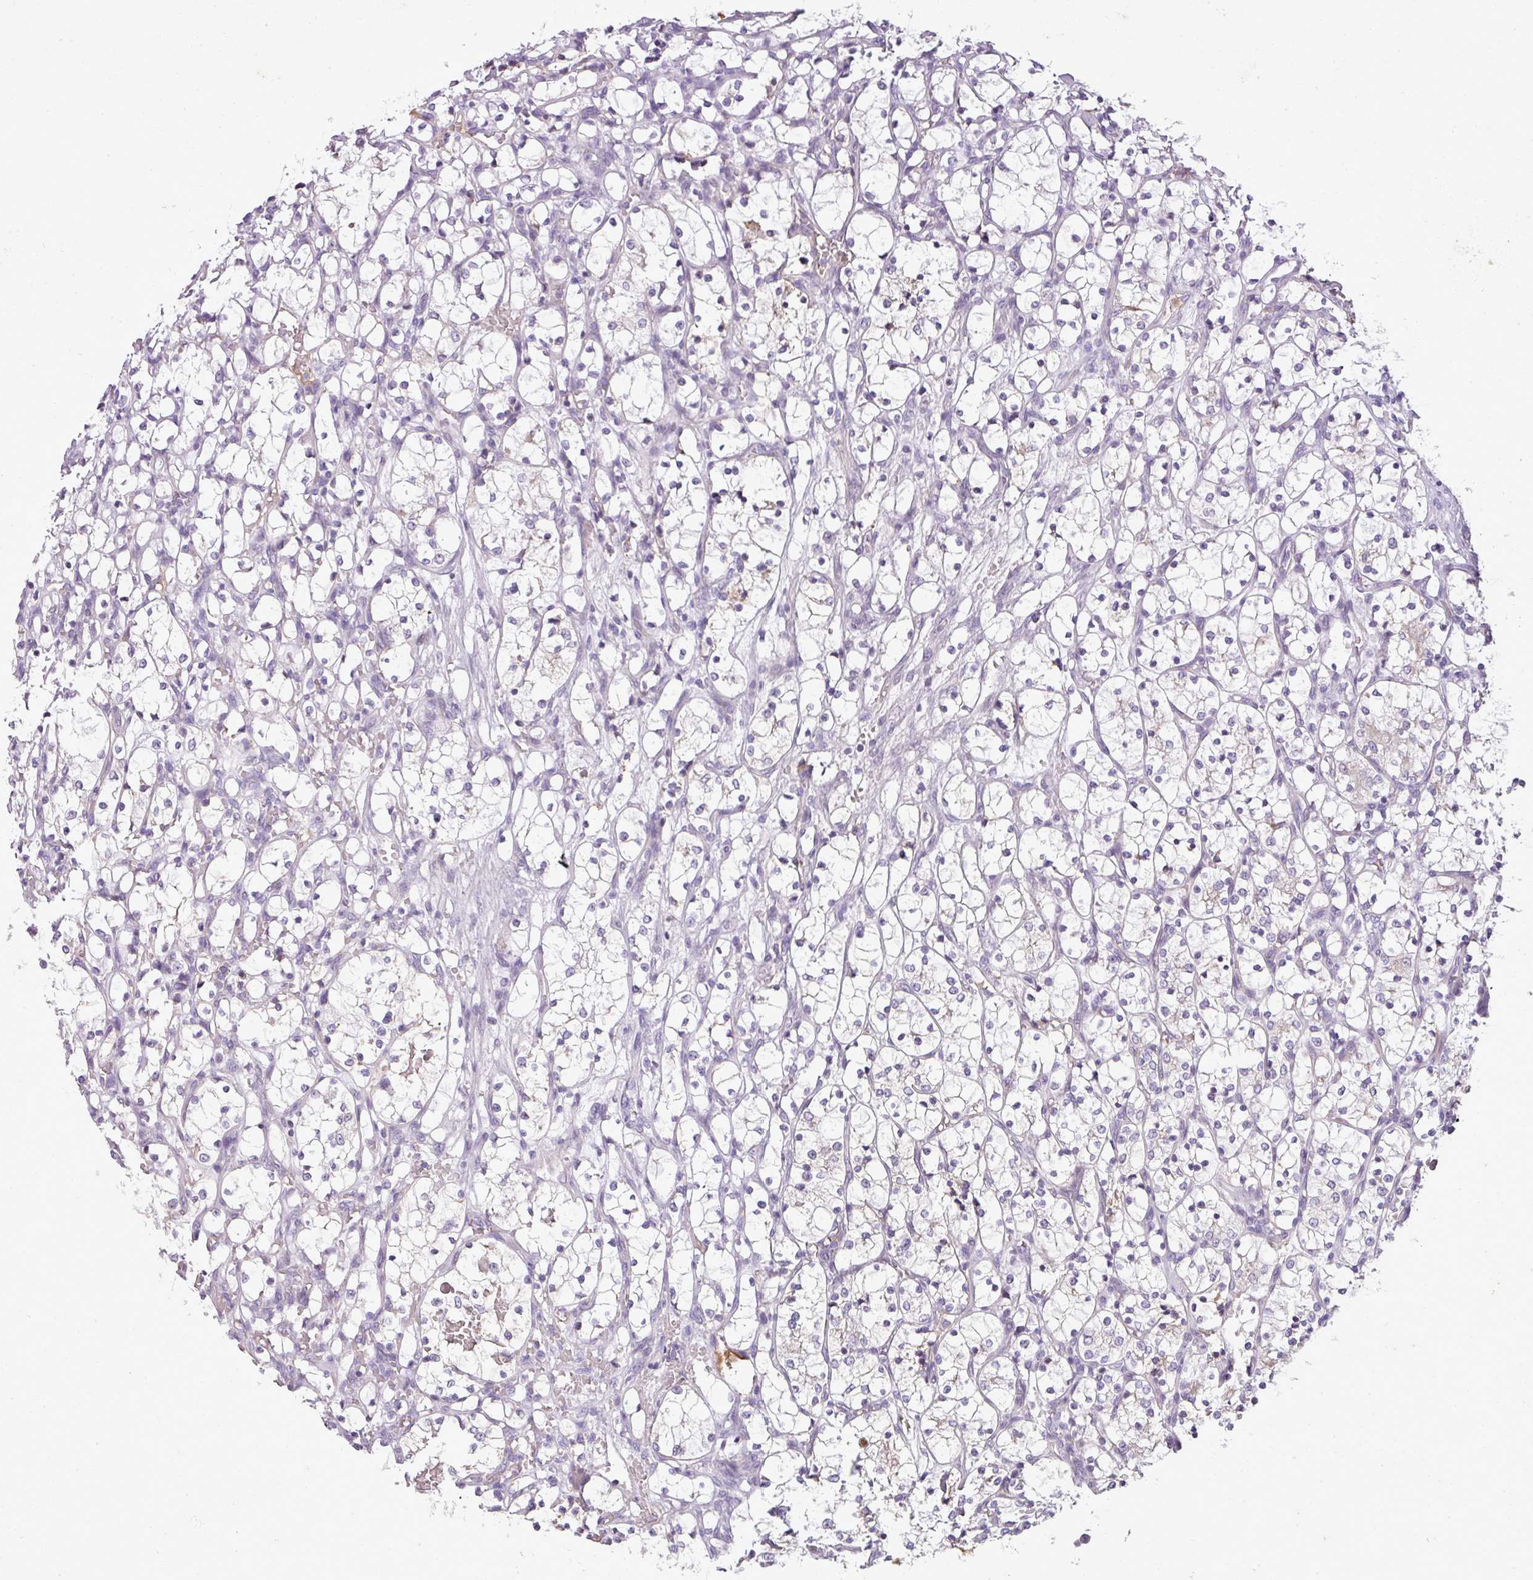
{"staining": {"intensity": "negative", "quantity": "none", "location": "none"}, "tissue": "renal cancer", "cell_type": "Tumor cells", "image_type": "cancer", "snomed": [{"axis": "morphology", "description": "Adenocarcinoma, NOS"}, {"axis": "topography", "description": "Kidney"}], "caption": "Tumor cells are negative for protein expression in human adenocarcinoma (renal). Brightfield microscopy of immunohistochemistry (IHC) stained with DAB (3,3'-diaminobenzidine) (brown) and hematoxylin (blue), captured at high magnification.", "gene": "C4B", "patient": {"sex": "female", "age": 69}}